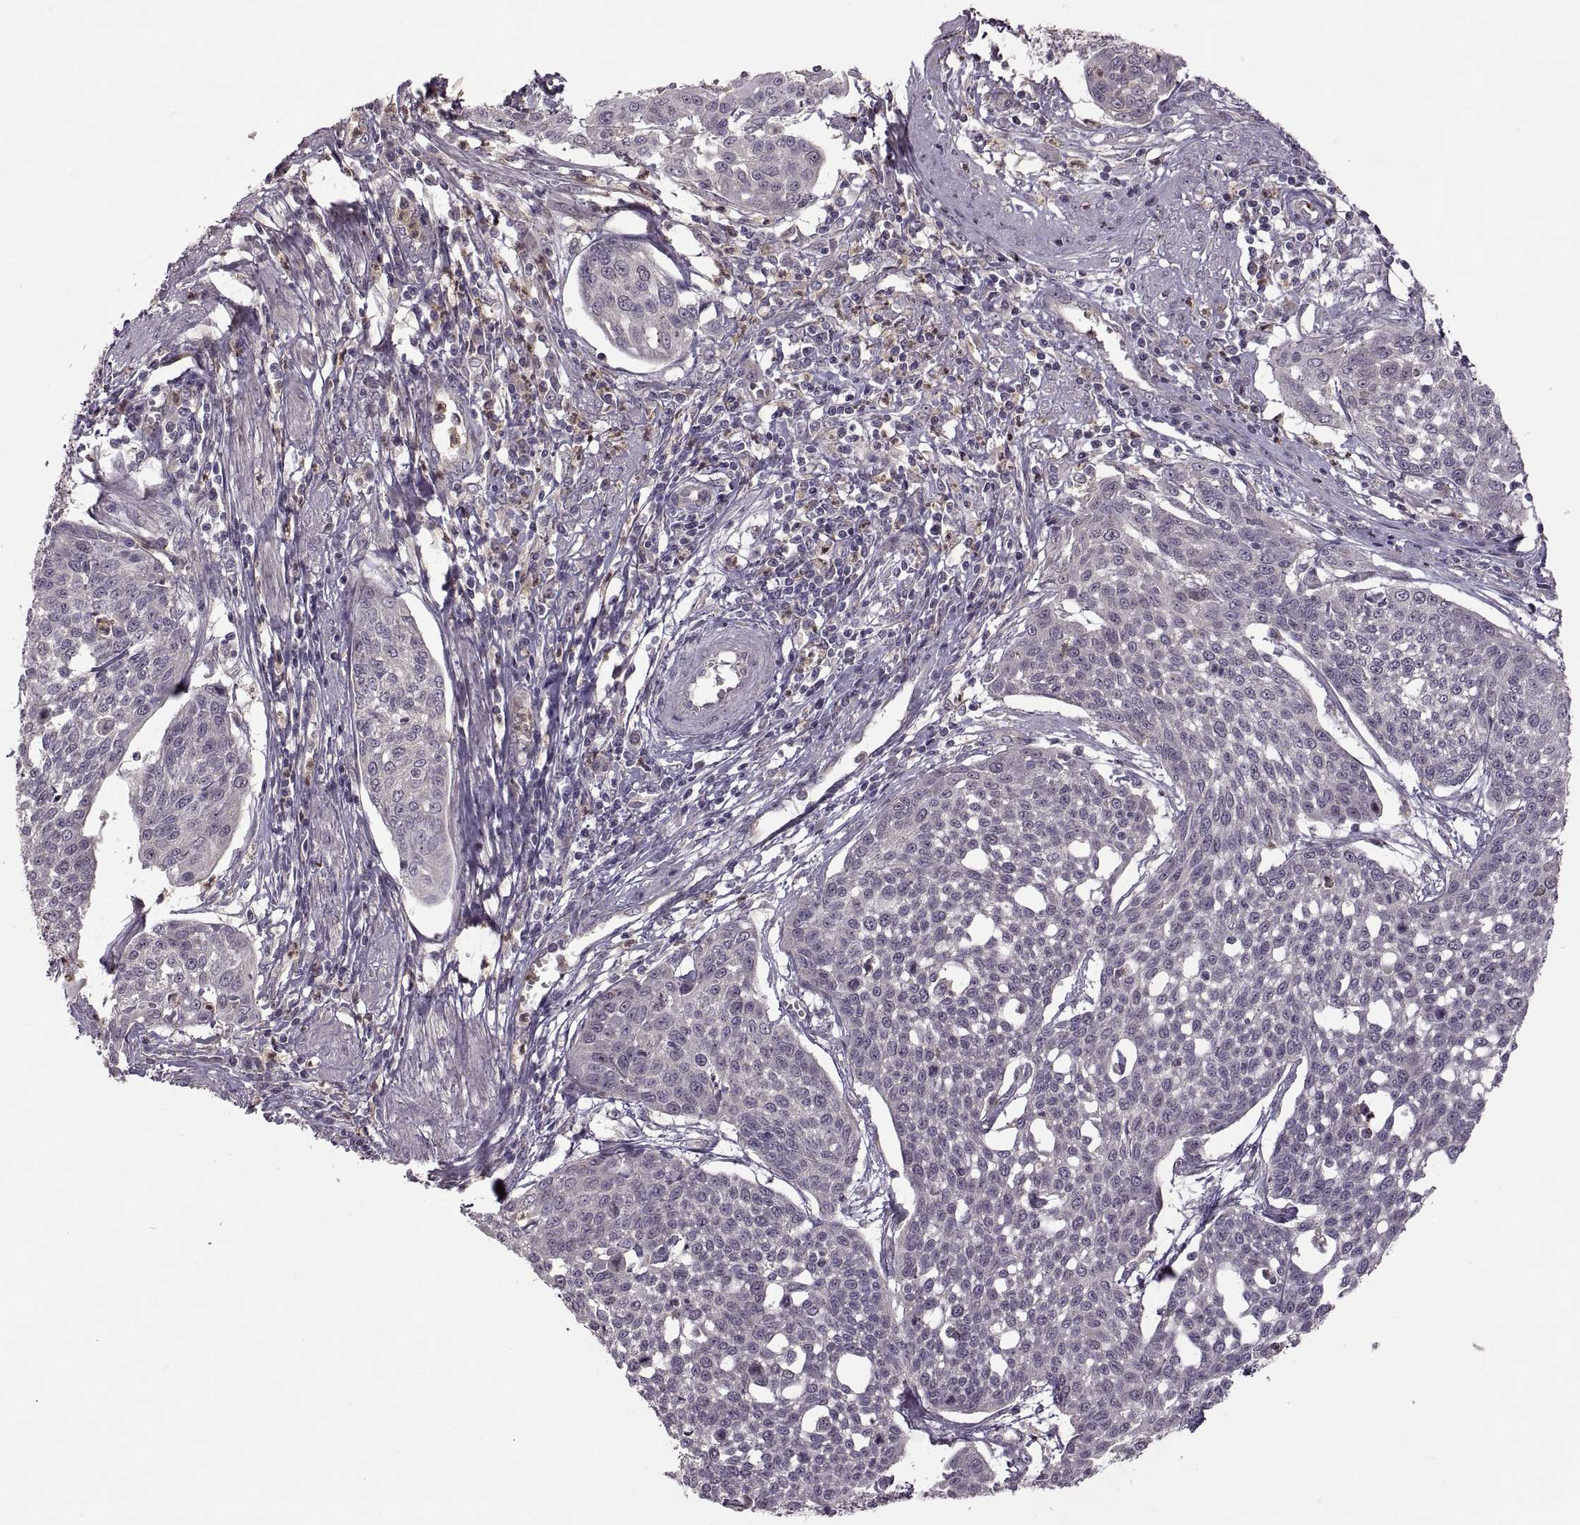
{"staining": {"intensity": "negative", "quantity": "none", "location": "none"}, "tissue": "cervical cancer", "cell_type": "Tumor cells", "image_type": "cancer", "snomed": [{"axis": "morphology", "description": "Squamous cell carcinoma, NOS"}, {"axis": "topography", "description": "Cervix"}], "caption": "Immunohistochemical staining of human cervical cancer shows no significant expression in tumor cells.", "gene": "PIERCE1", "patient": {"sex": "female", "age": 34}}